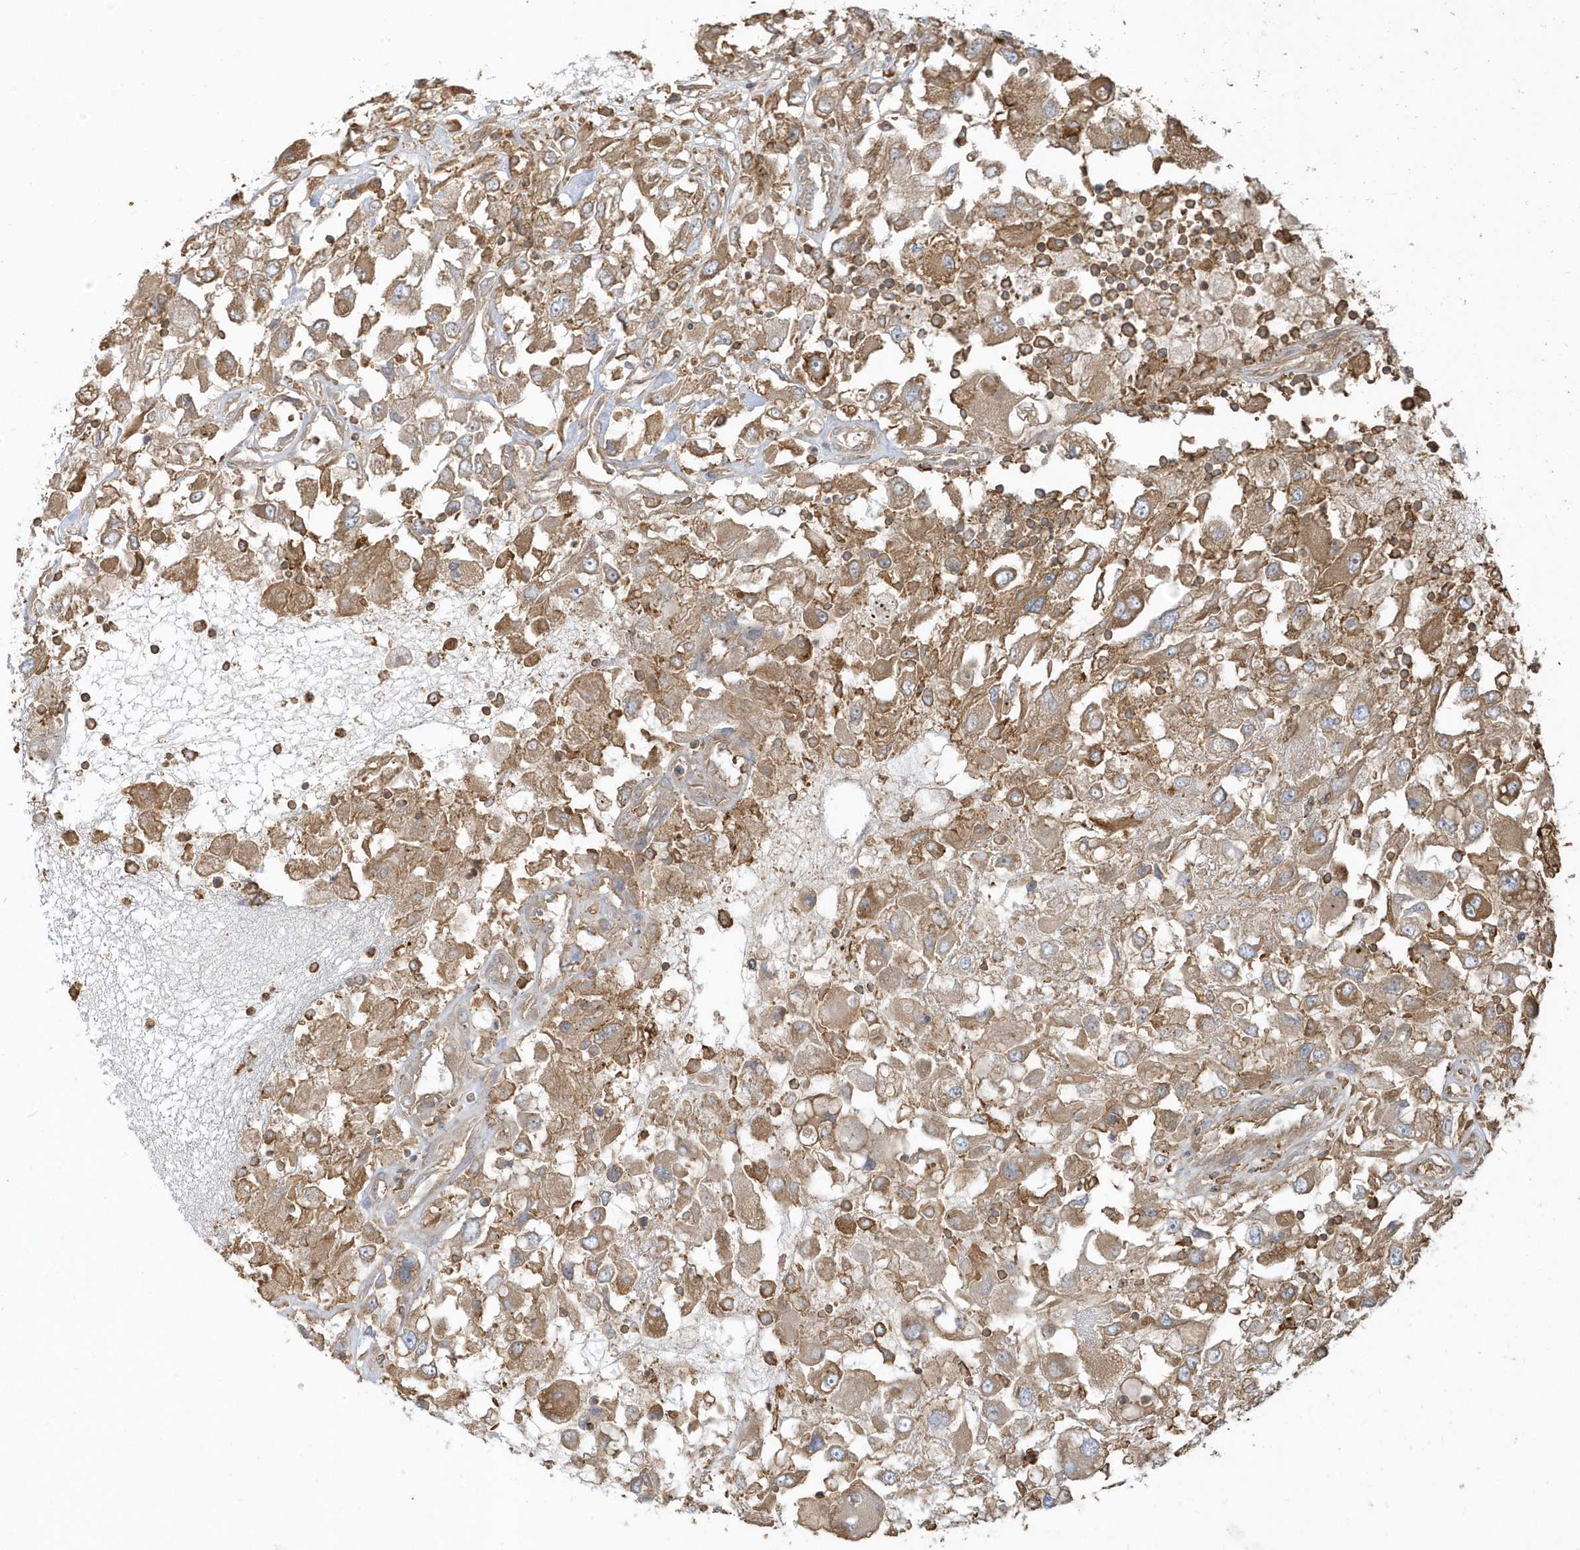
{"staining": {"intensity": "moderate", "quantity": ">75%", "location": "cytoplasmic/membranous"}, "tissue": "renal cancer", "cell_type": "Tumor cells", "image_type": "cancer", "snomed": [{"axis": "morphology", "description": "Adenocarcinoma, NOS"}, {"axis": "topography", "description": "Kidney"}], "caption": "Brown immunohistochemical staining in human renal cancer (adenocarcinoma) demonstrates moderate cytoplasmic/membranous expression in about >75% of tumor cells. The staining was performed using DAB (3,3'-diaminobenzidine), with brown indicating positive protein expression. Nuclei are stained blue with hematoxylin.", "gene": "ZBTB8A", "patient": {"sex": "female", "age": 52}}